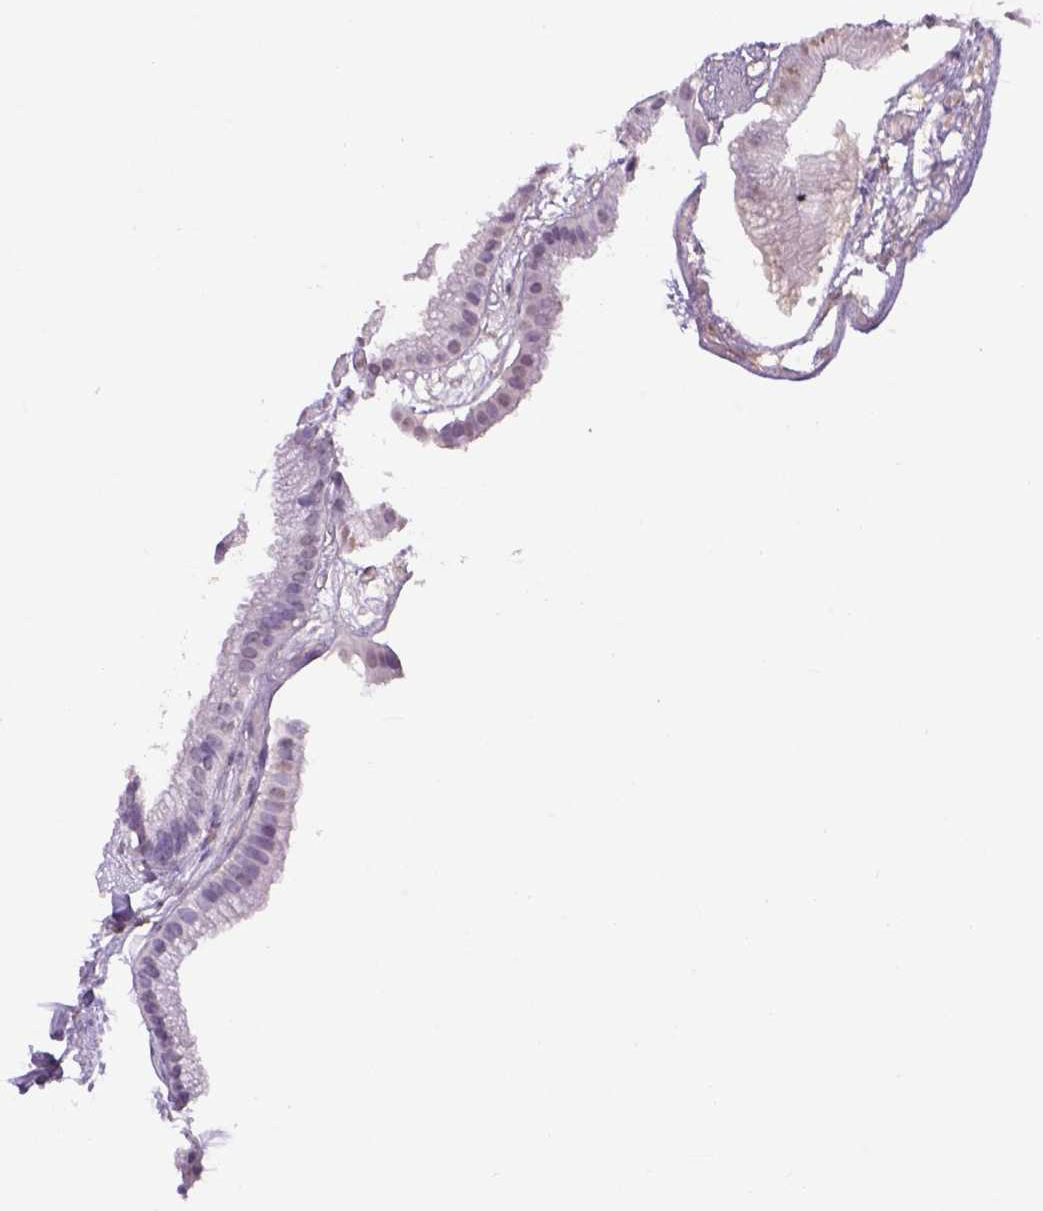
{"staining": {"intensity": "negative", "quantity": "none", "location": "none"}, "tissue": "gallbladder", "cell_type": "Glandular cells", "image_type": "normal", "snomed": [{"axis": "morphology", "description": "Normal tissue, NOS"}, {"axis": "topography", "description": "Gallbladder"}], "caption": "This is an immunohistochemistry photomicrograph of benign gallbladder. There is no positivity in glandular cells.", "gene": "PRRT1", "patient": {"sex": "female", "age": 45}}